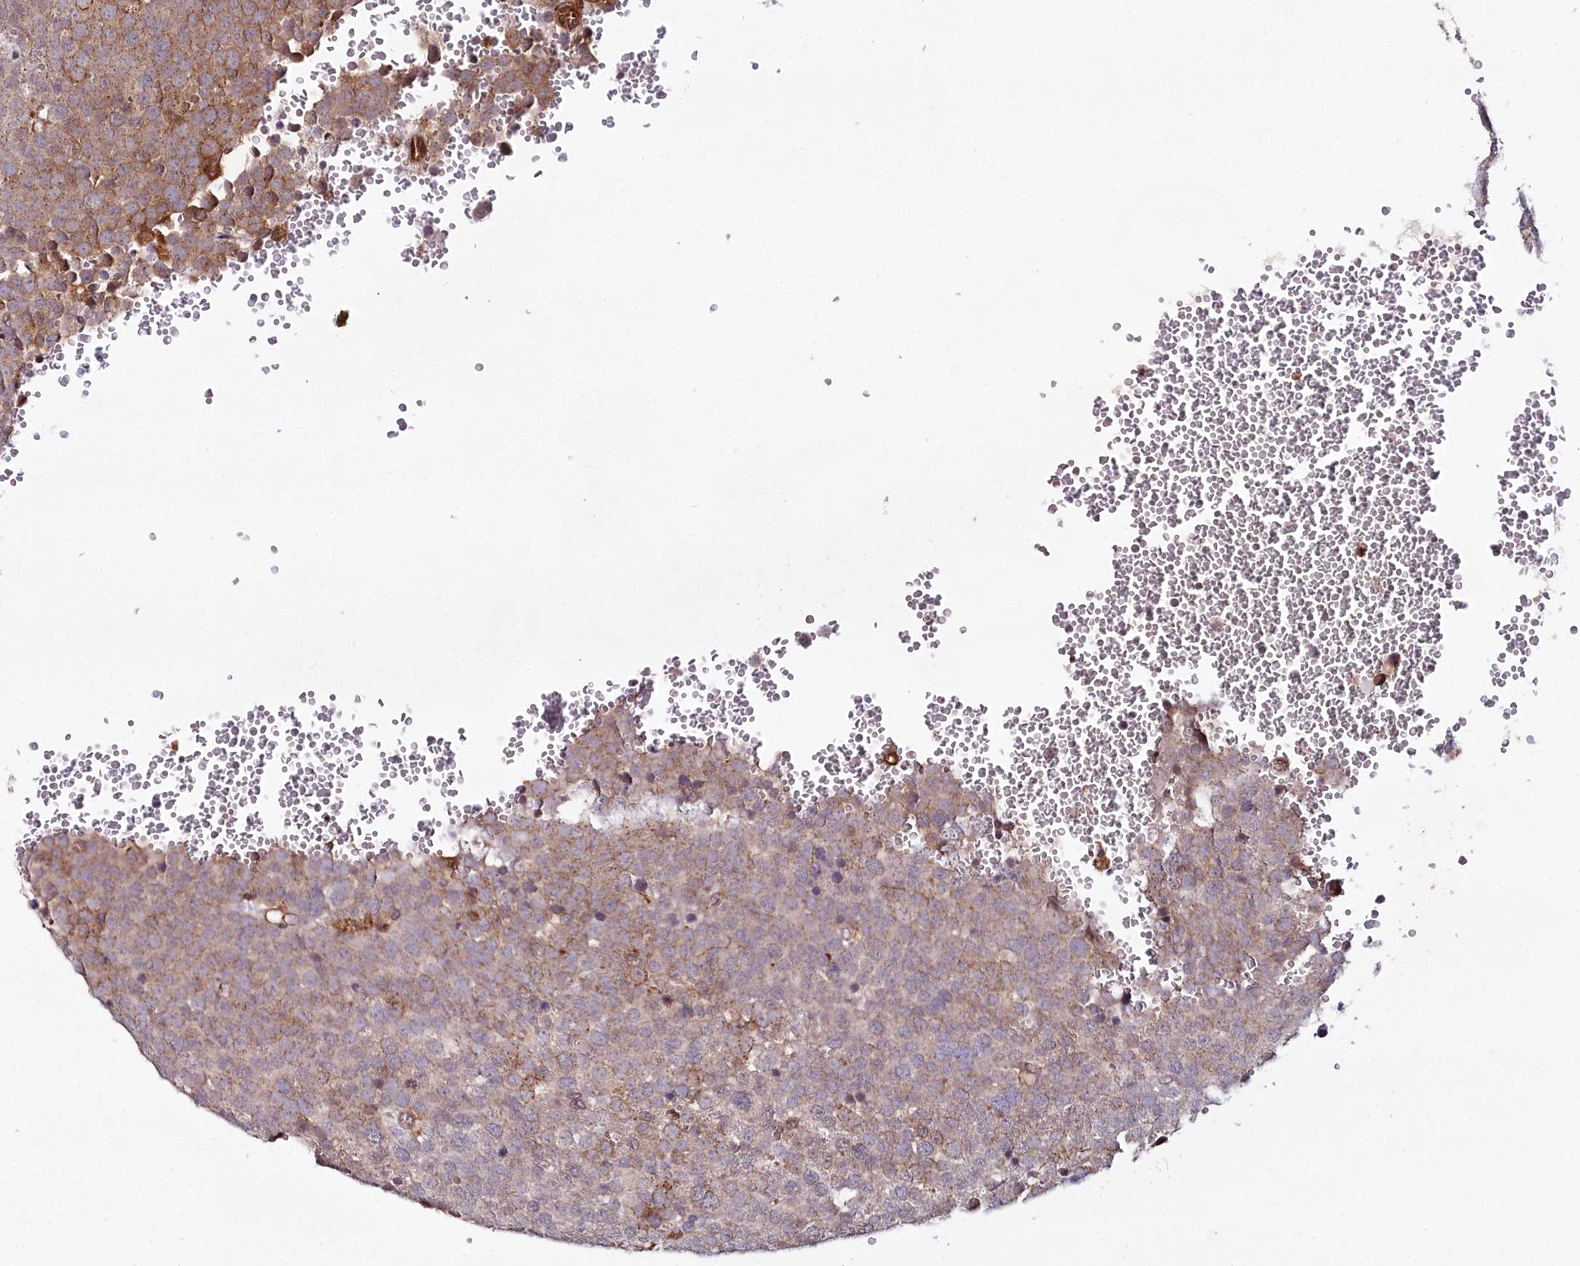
{"staining": {"intensity": "moderate", "quantity": ">75%", "location": "cytoplasmic/membranous"}, "tissue": "testis cancer", "cell_type": "Tumor cells", "image_type": "cancer", "snomed": [{"axis": "morphology", "description": "Seminoma, NOS"}, {"axis": "topography", "description": "Testis"}], "caption": "A brown stain highlights moderate cytoplasmic/membranous expression of a protein in human seminoma (testis) tumor cells.", "gene": "COPG1", "patient": {"sex": "male", "age": 71}}